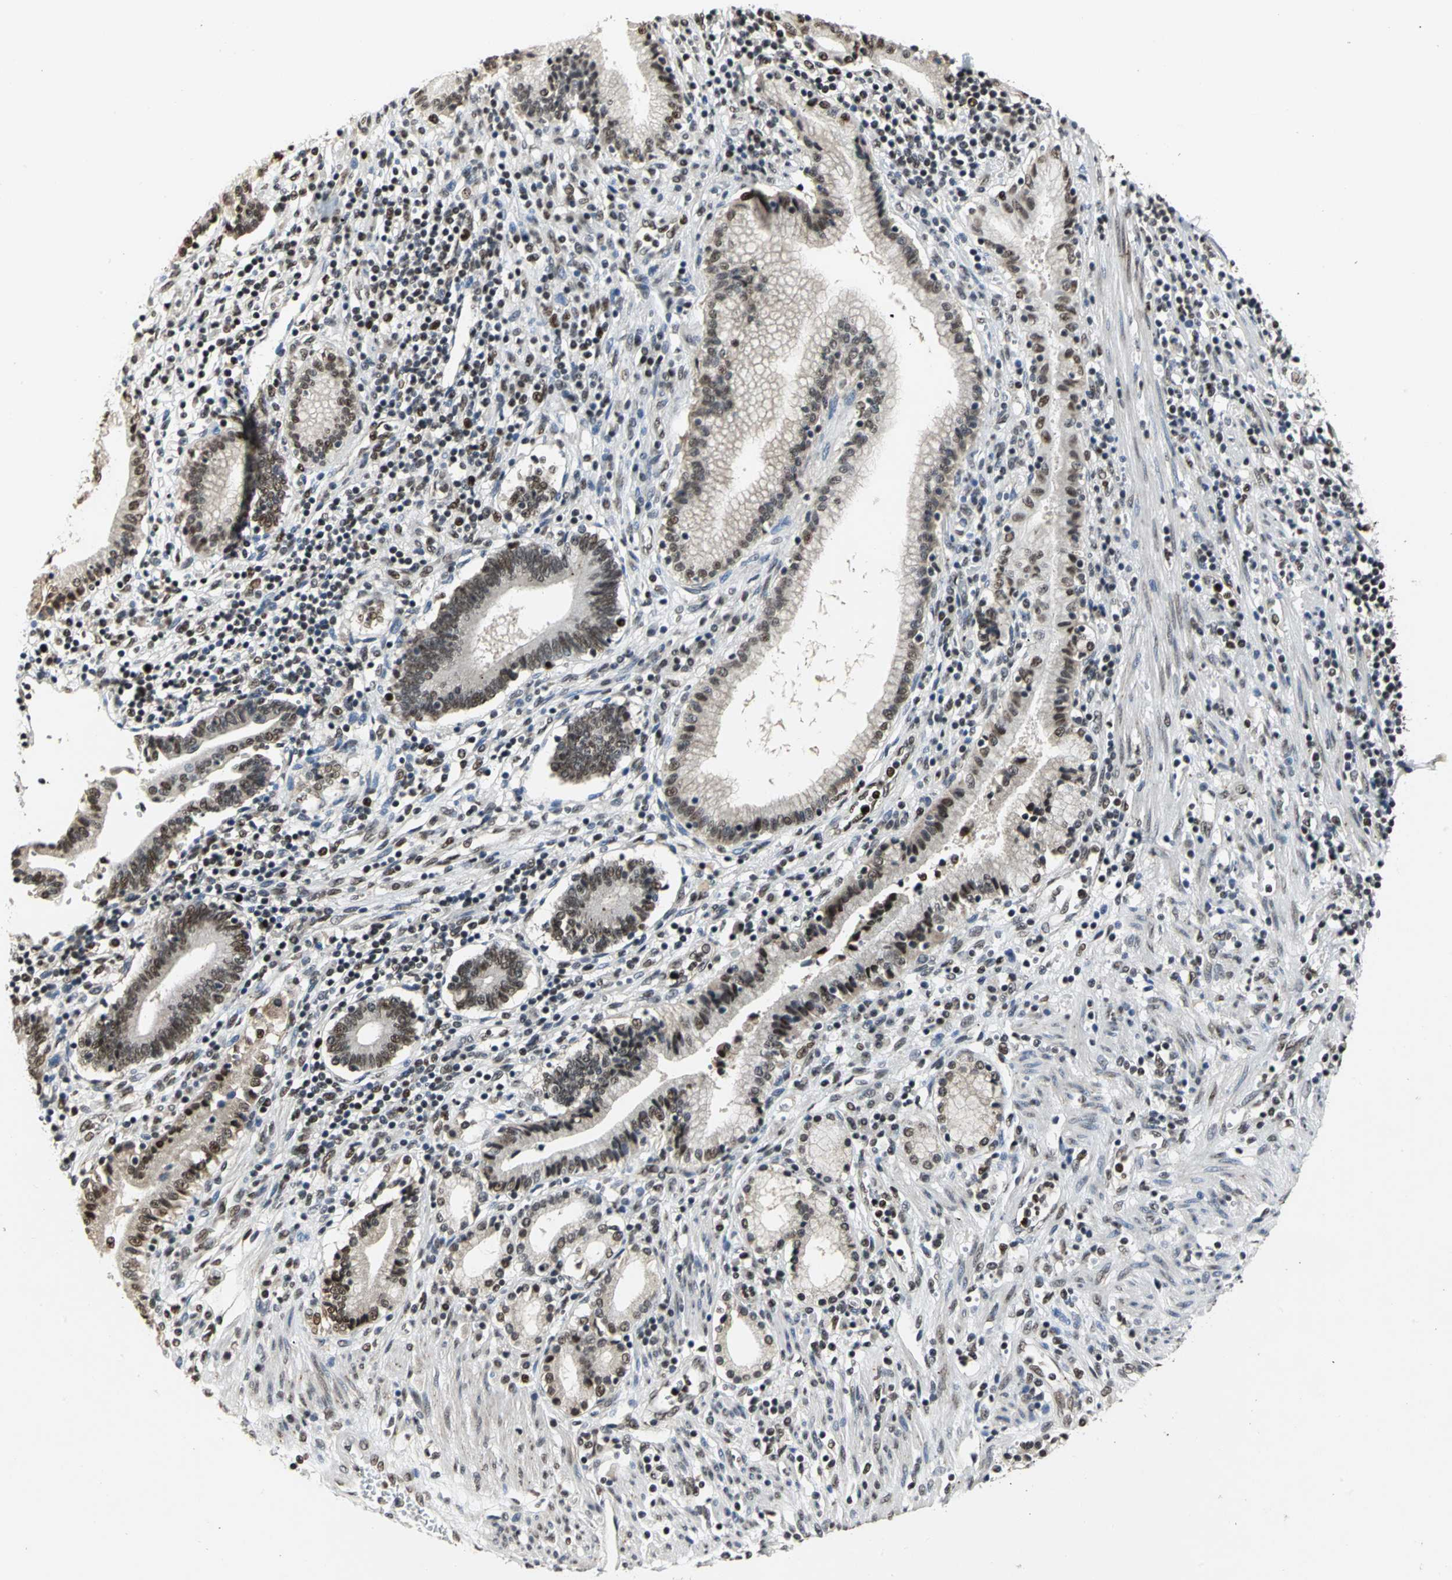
{"staining": {"intensity": "strong", "quantity": ">75%", "location": "nuclear"}, "tissue": "pancreatic cancer", "cell_type": "Tumor cells", "image_type": "cancer", "snomed": [{"axis": "morphology", "description": "Adenocarcinoma, NOS"}, {"axis": "topography", "description": "Pancreas"}], "caption": "A micrograph showing strong nuclear positivity in about >75% of tumor cells in pancreatic adenocarcinoma, as visualized by brown immunohistochemical staining.", "gene": "CCDC88C", "patient": {"sex": "female", "age": 48}}